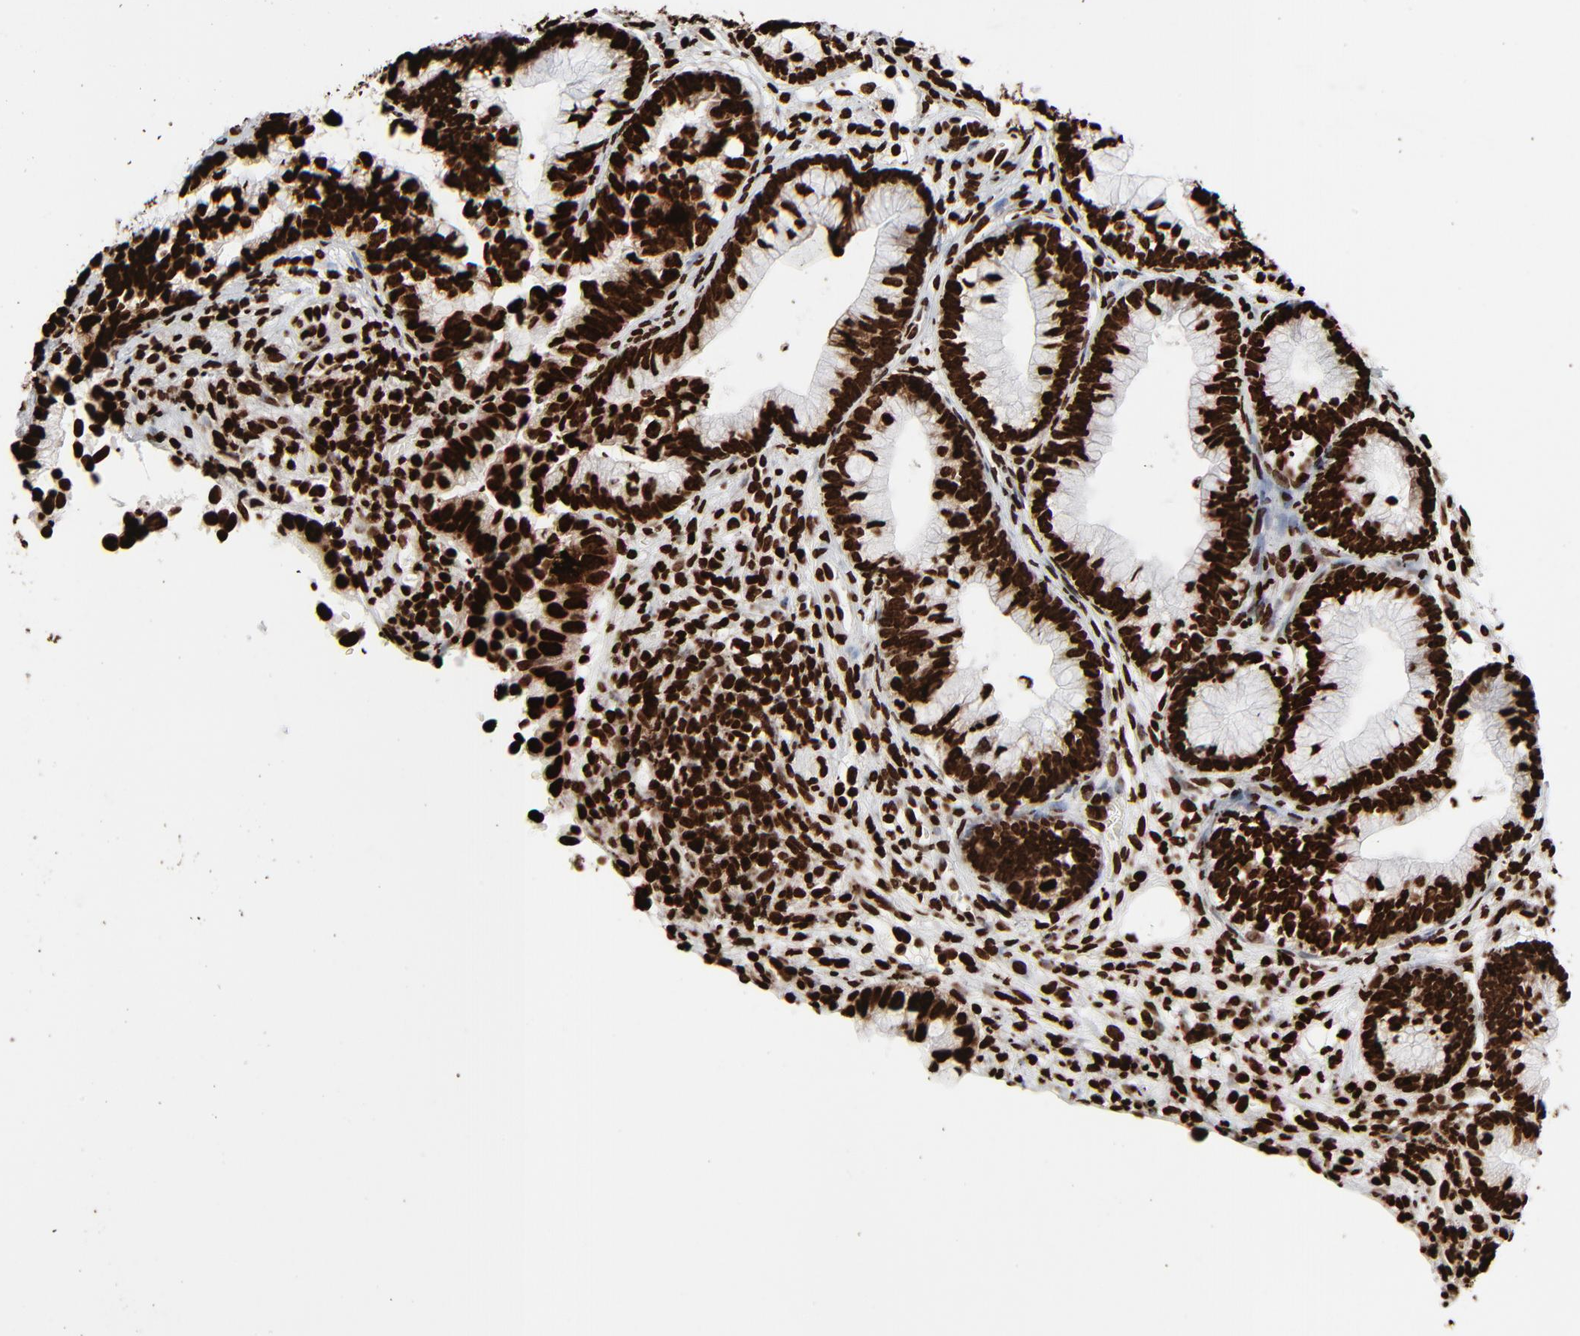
{"staining": {"intensity": "strong", "quantity": ">75%", "location": "nuclear"}, "tissue": "cervical cancer", "cell_type": "Tumor cells", "image_type": "cancer", "snomed": [{"axis": "morphology", "description": "Adenocarcinoma, NOS"}, {"axis": "topography", "description": "Cervix"}], "caption": "A brown stain shows strong nuclear positivity of a protein in cervical cancer tumor cells.", "gene": "H3-4", "patient": {"sex": "female", "age": 44}}